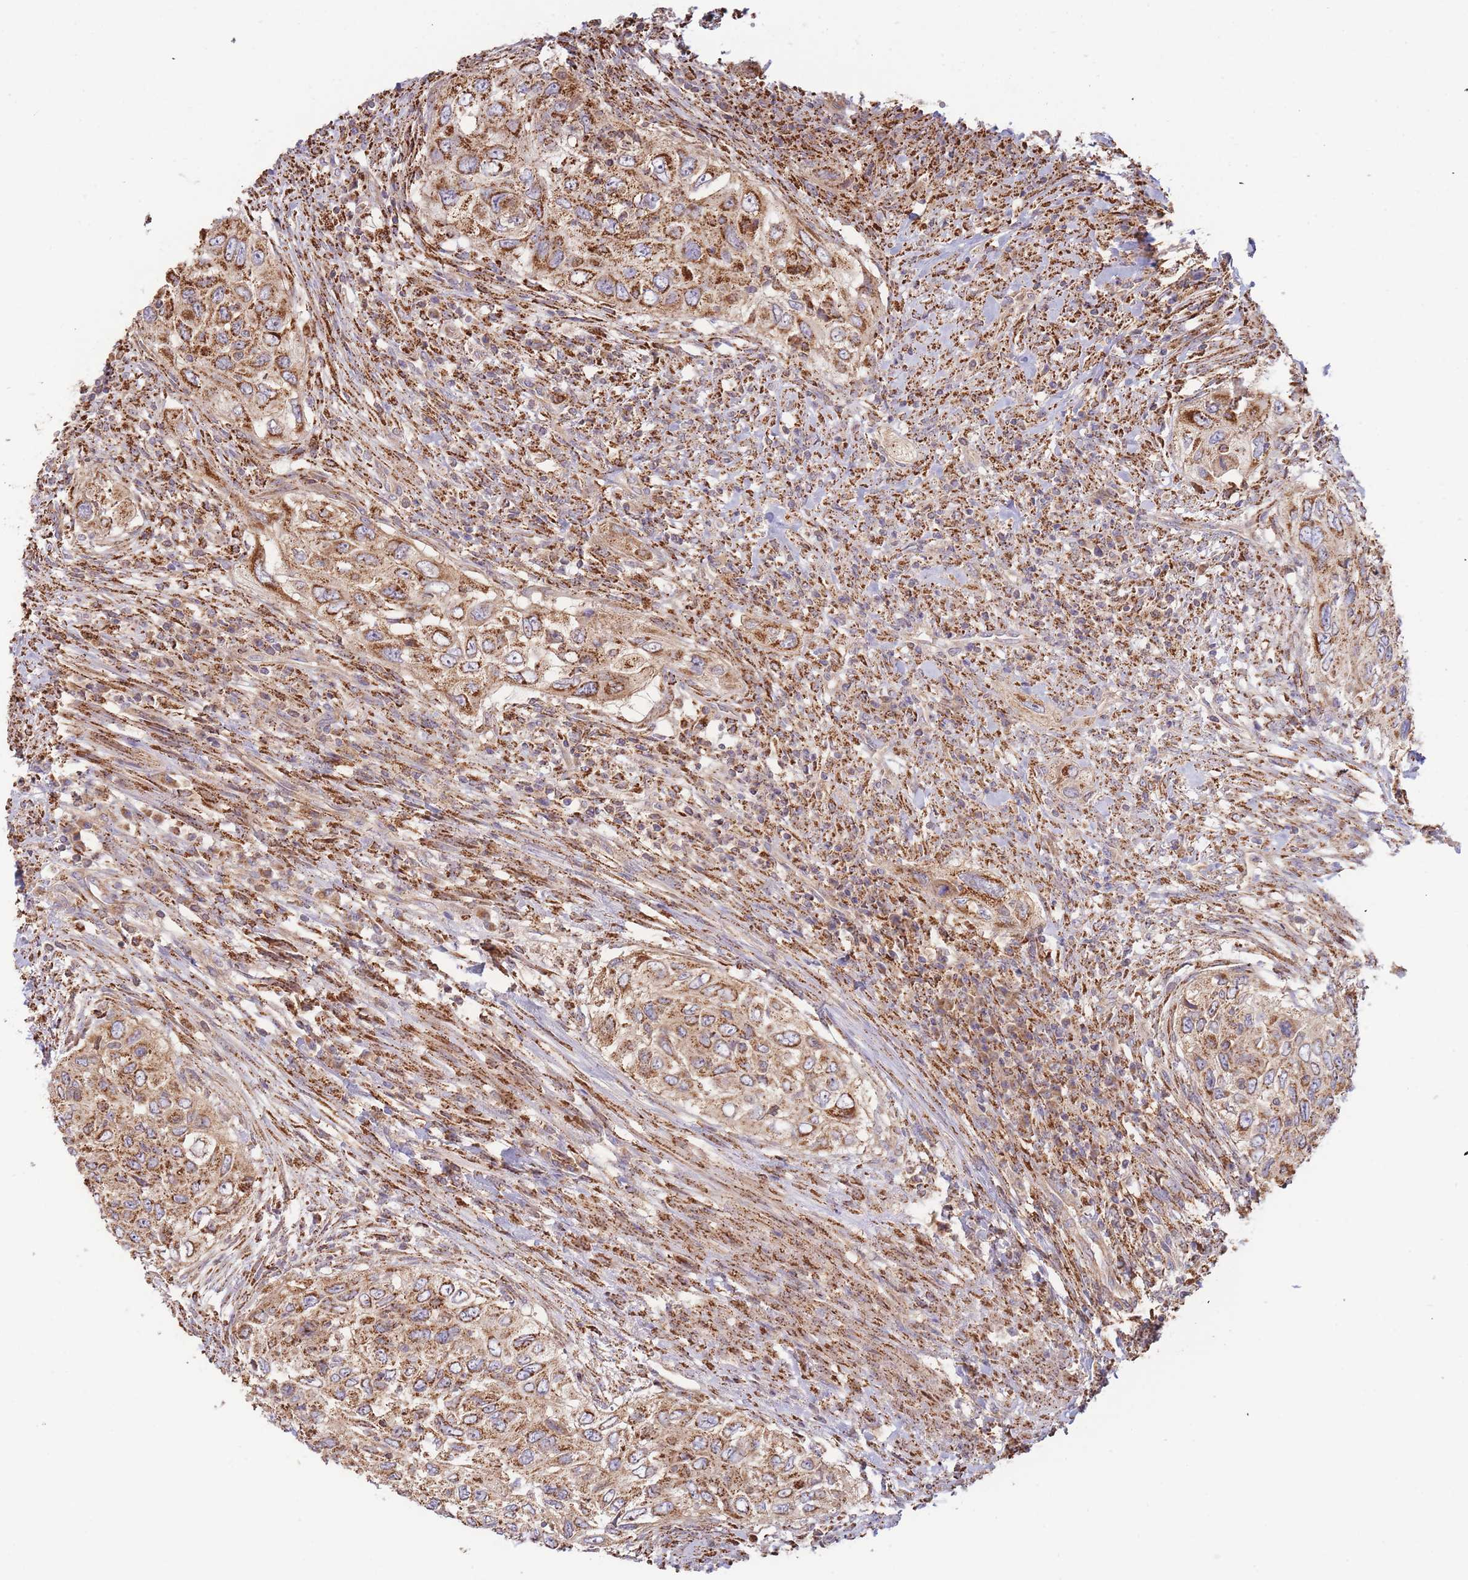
{"staining": {"intensity": "strong", "quantity": ">75%", "location": "cytoplasmic/membranous"}, "tissue": "urothelial cancer", "cell_type": "Tumor cells", "image_type": "cancer", "snomed": [{"axis": "morphology", "description": "Urothelial carcinoma, High grade"}, {"axis": "topography", "description": "Urinary bladder"}], "caption": "Urothelial cancer stained for a protein (brown) reveals strong cytoplasmic/membranous positive positivity in approximately >75% of tumor cells.", "gene": "MRPL17", "patient": {"sex": "female", "age": 60}}